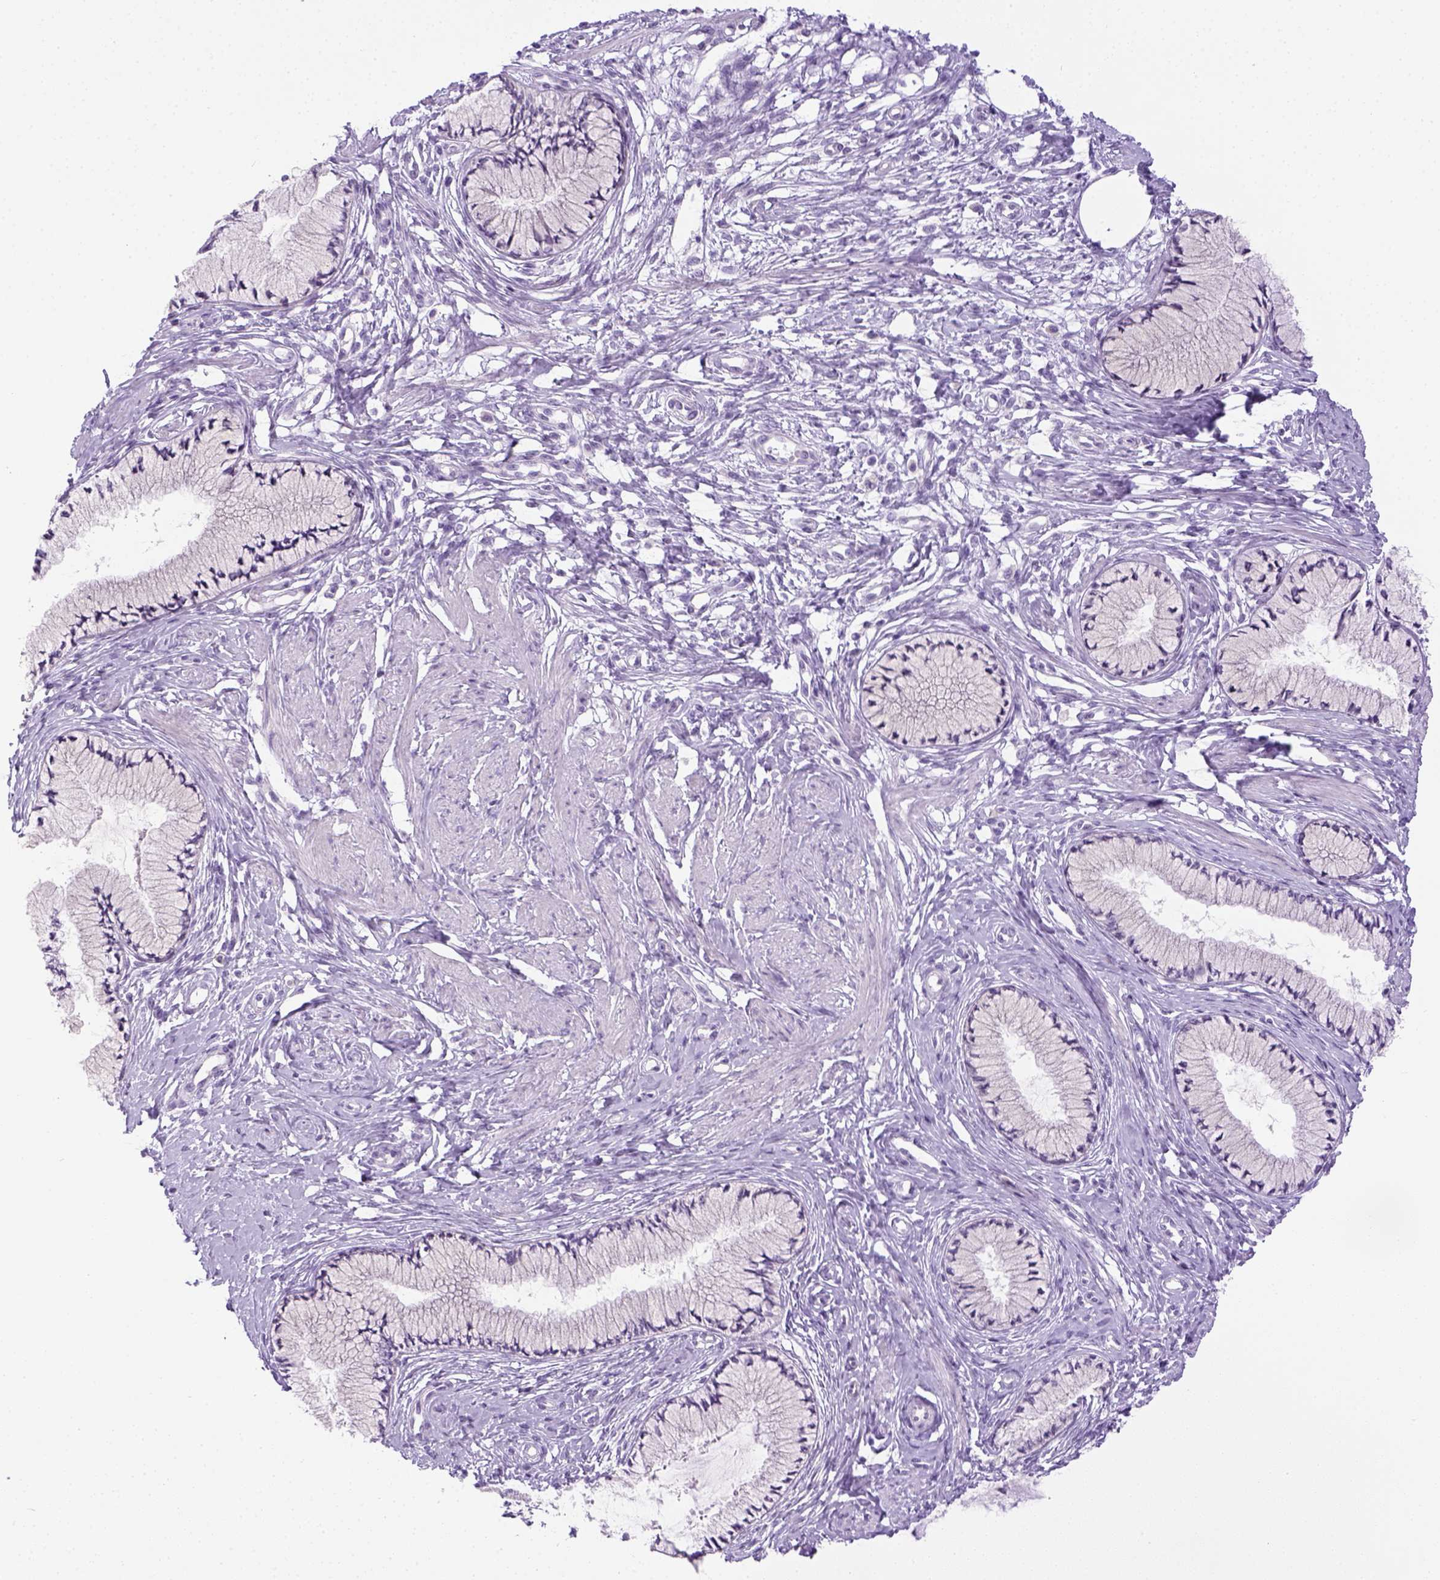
{"staining": {"intensity": "negative", "quantity": "none", "location": "none"}, "tissue": "cervix", "cell_type": "Glandular cells", "image_type": "normal", "snomed": [{"axis": "morphology", "description": "Normal tissue, NOS"}, {"axis": "topography", "description": "Cervix"}], "caption": "IHC of unremarkable human cervix reveals no expression in glandular cells. (DAB (3,3'-diaminobenzidine) immunohistochemistry visualized using brightfield microscopy, high magnification).", "gene": "LGSN", "patient": {"sex": "female", "age": 37}}